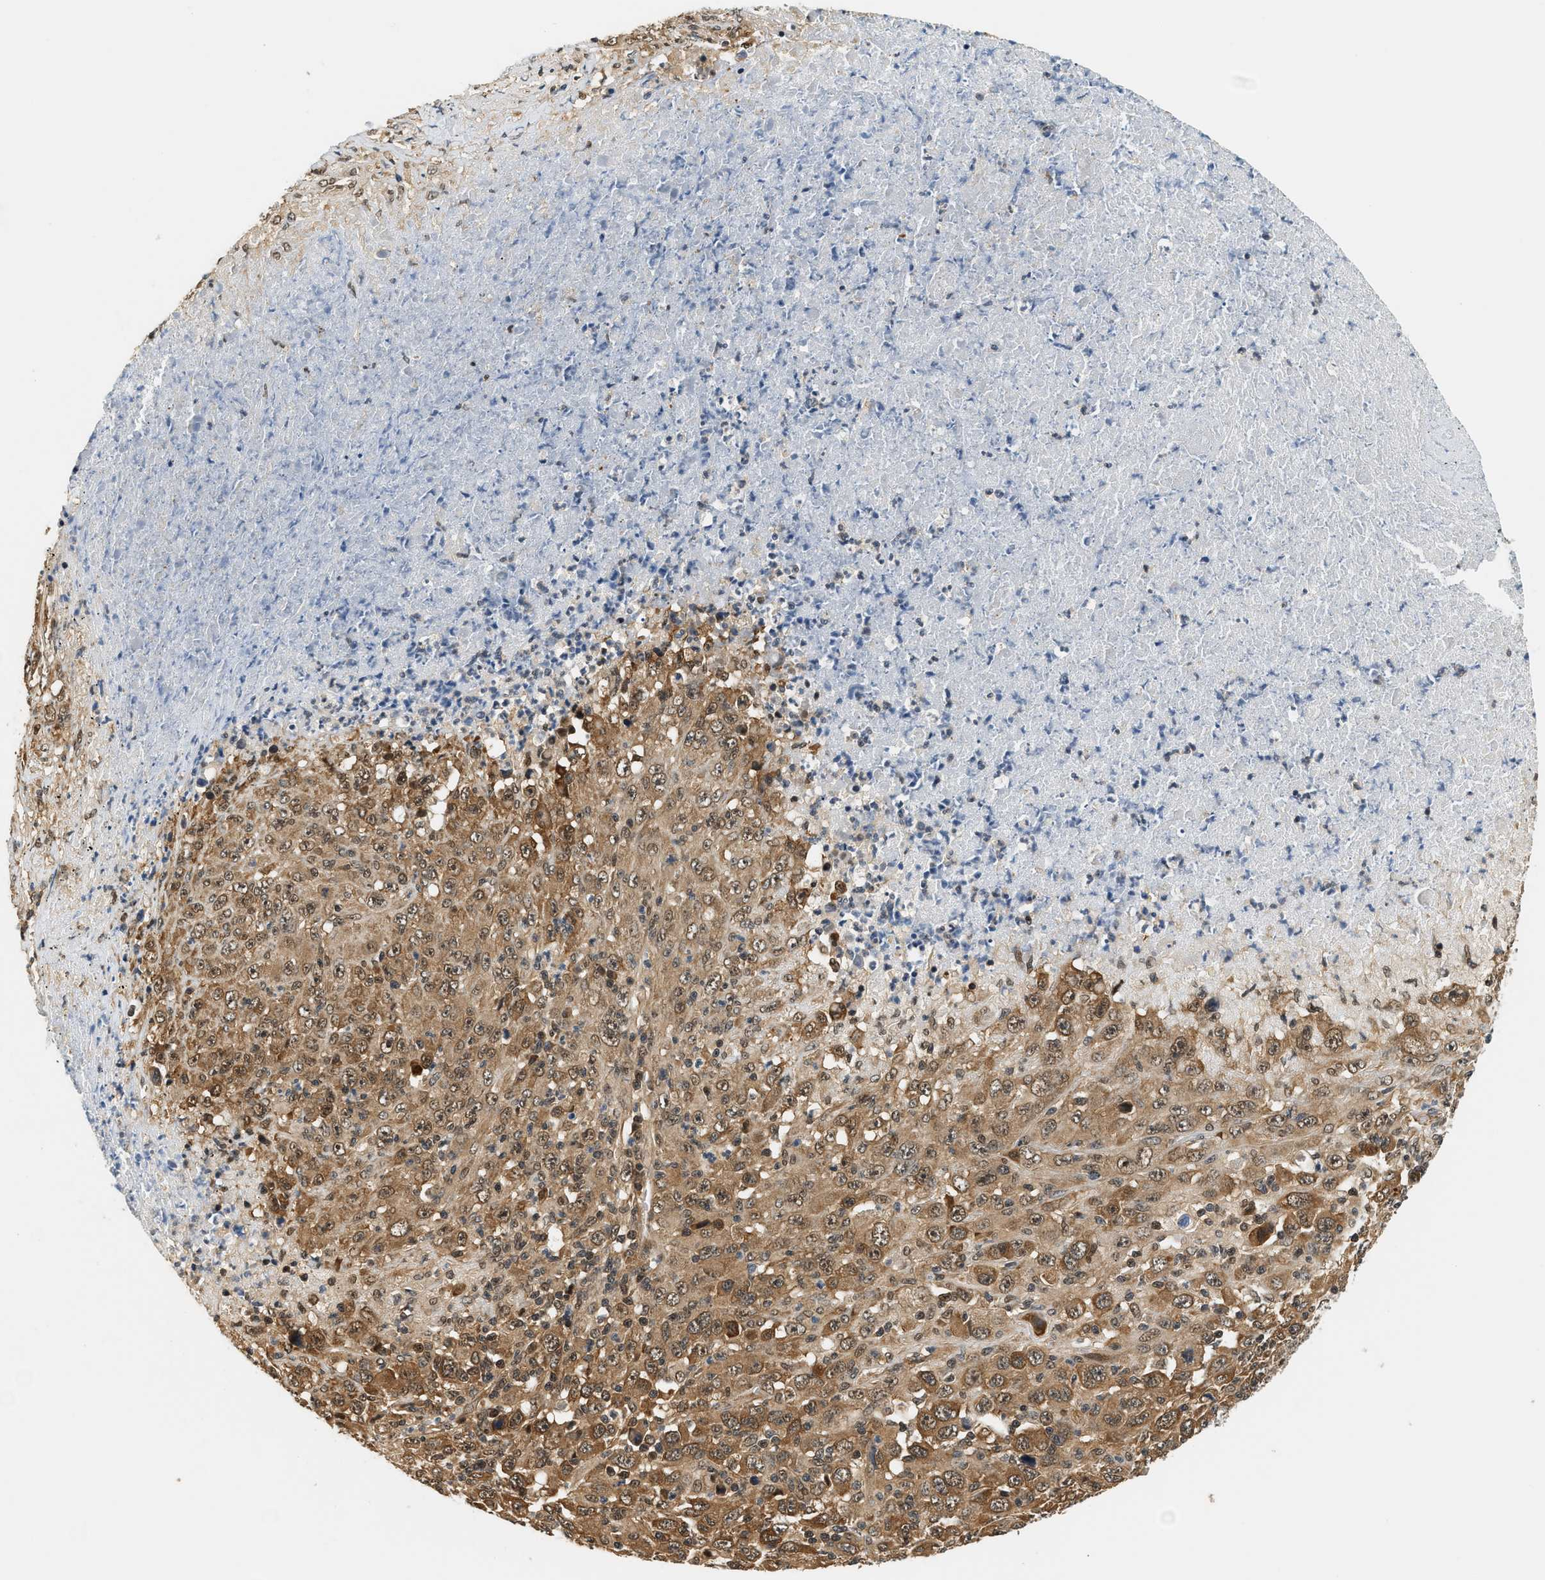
{"staining": {"intensity": "strong", "quantity": ">75%", "location": "cytoplasmic/membranous"}, "tissue": "melanoma", "cell_type": "Tumor cells", "image_type": "cancer", "snomed": [{"axis": "morphology", "description": "Malignant melanoma, Metastatic site"}, {"axis": "topography", "description": "Skin"}], "caption": "Protein staining by immunohistochemistry (IHC) exhibits strong cytoplasmic/membranous staining in about >75% of tumor cells in melanoma. The staining was performed using DAB, with brown indicating positive protein expression. Nuclei are stained blue with hematoxylin.", "gene": "PSMD3", "patient": {"sex": "female", "age": 56}}